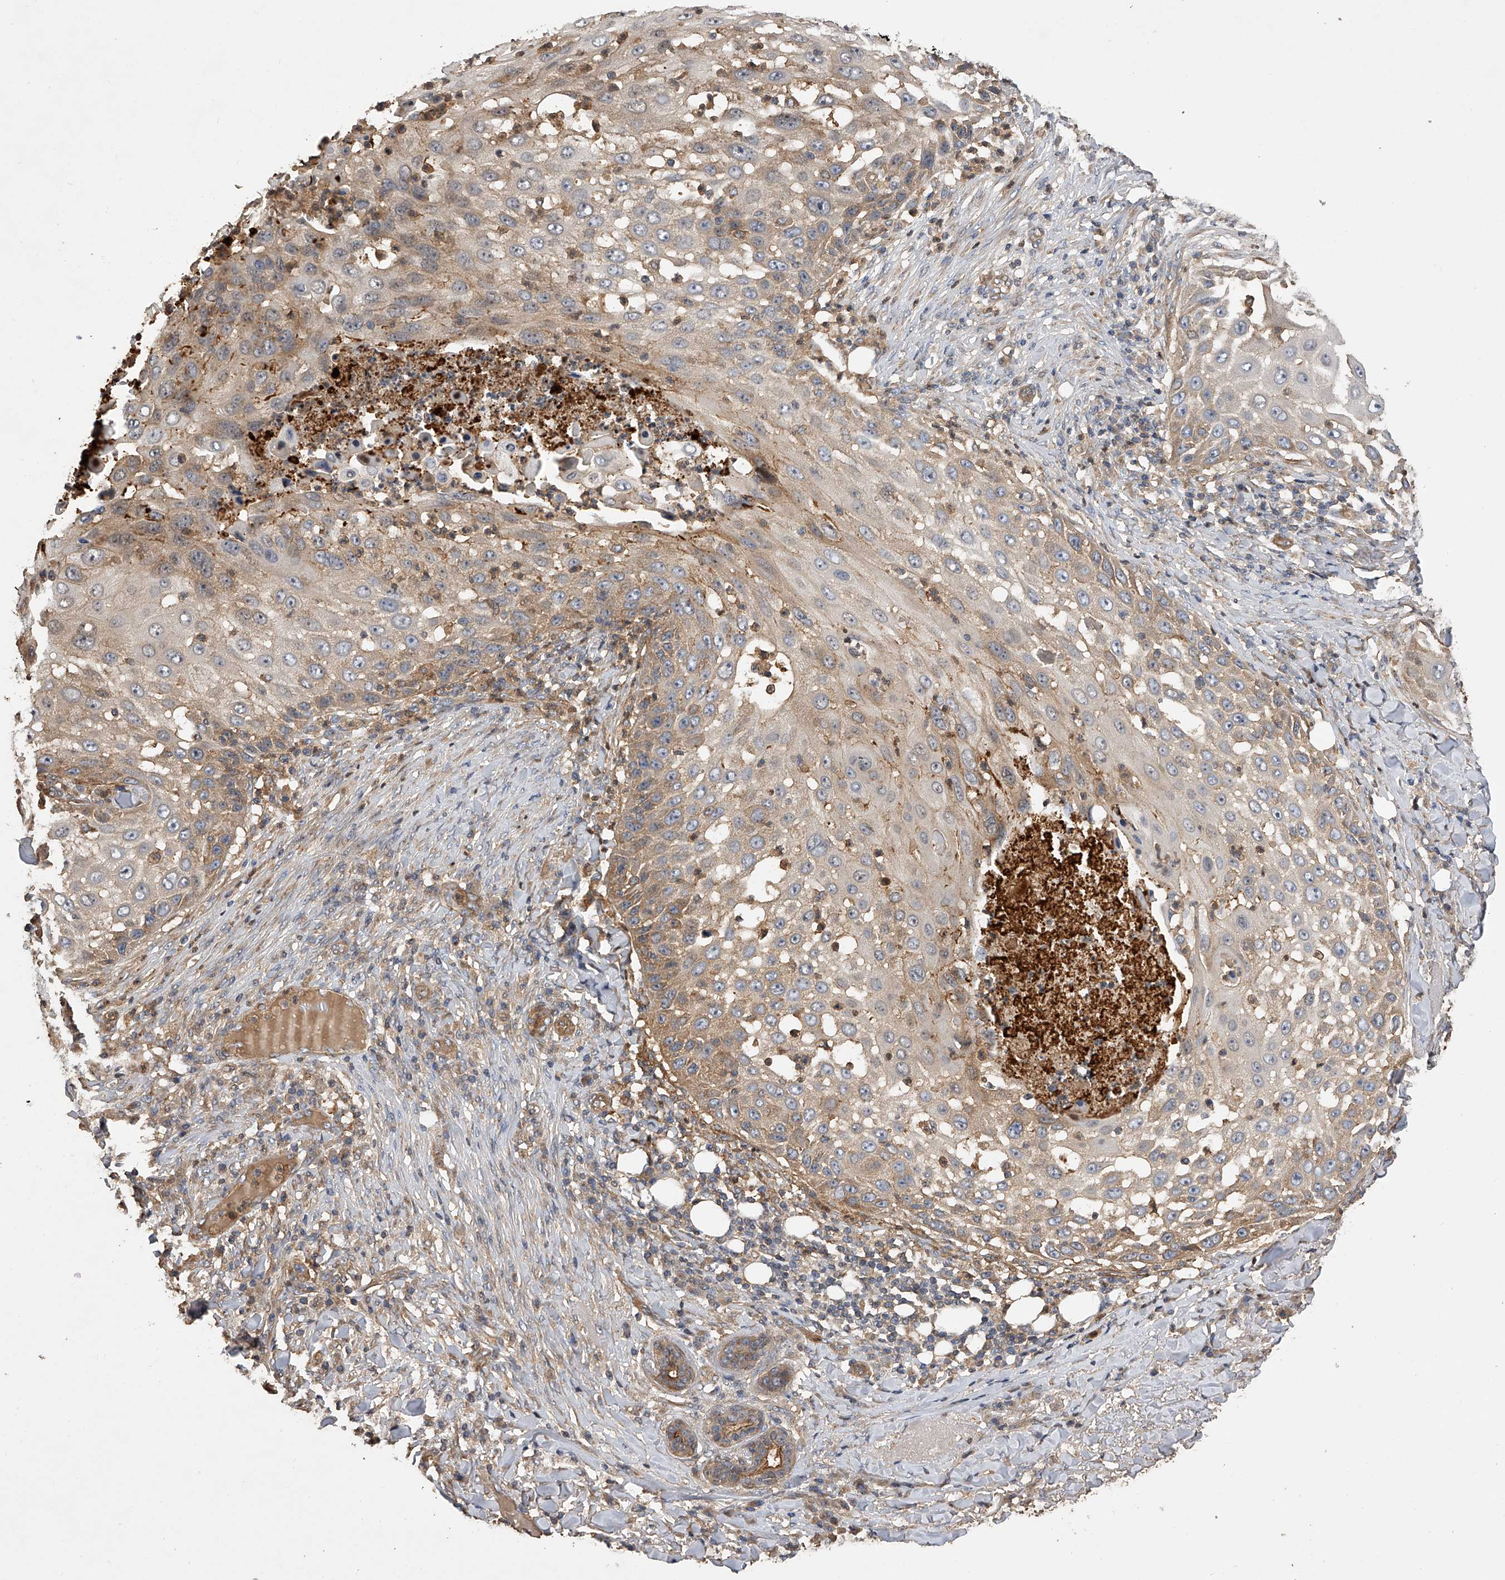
{"staining": {"intensity": "moderate", "quantity": "25%-75%", "location": "cytoplasmic/membranous"}, "tissue": "skin cancer", "cell_type": "Tumor cells", "image_type": "cancer", "snomed": [{"axis": "morphology", "description": "Squamous cell carcinoma, NOS"}, {"axis": "topography", "description": "Skin"}], "caption": "Moderate cytoplasmic/membranous staining is appreciated in approximately 25%-75% of tumor cells in skin cancer (squamous cell carcinoma).", "gene": "PTPRA", "patient": {"sex": "female", "age": 44}}